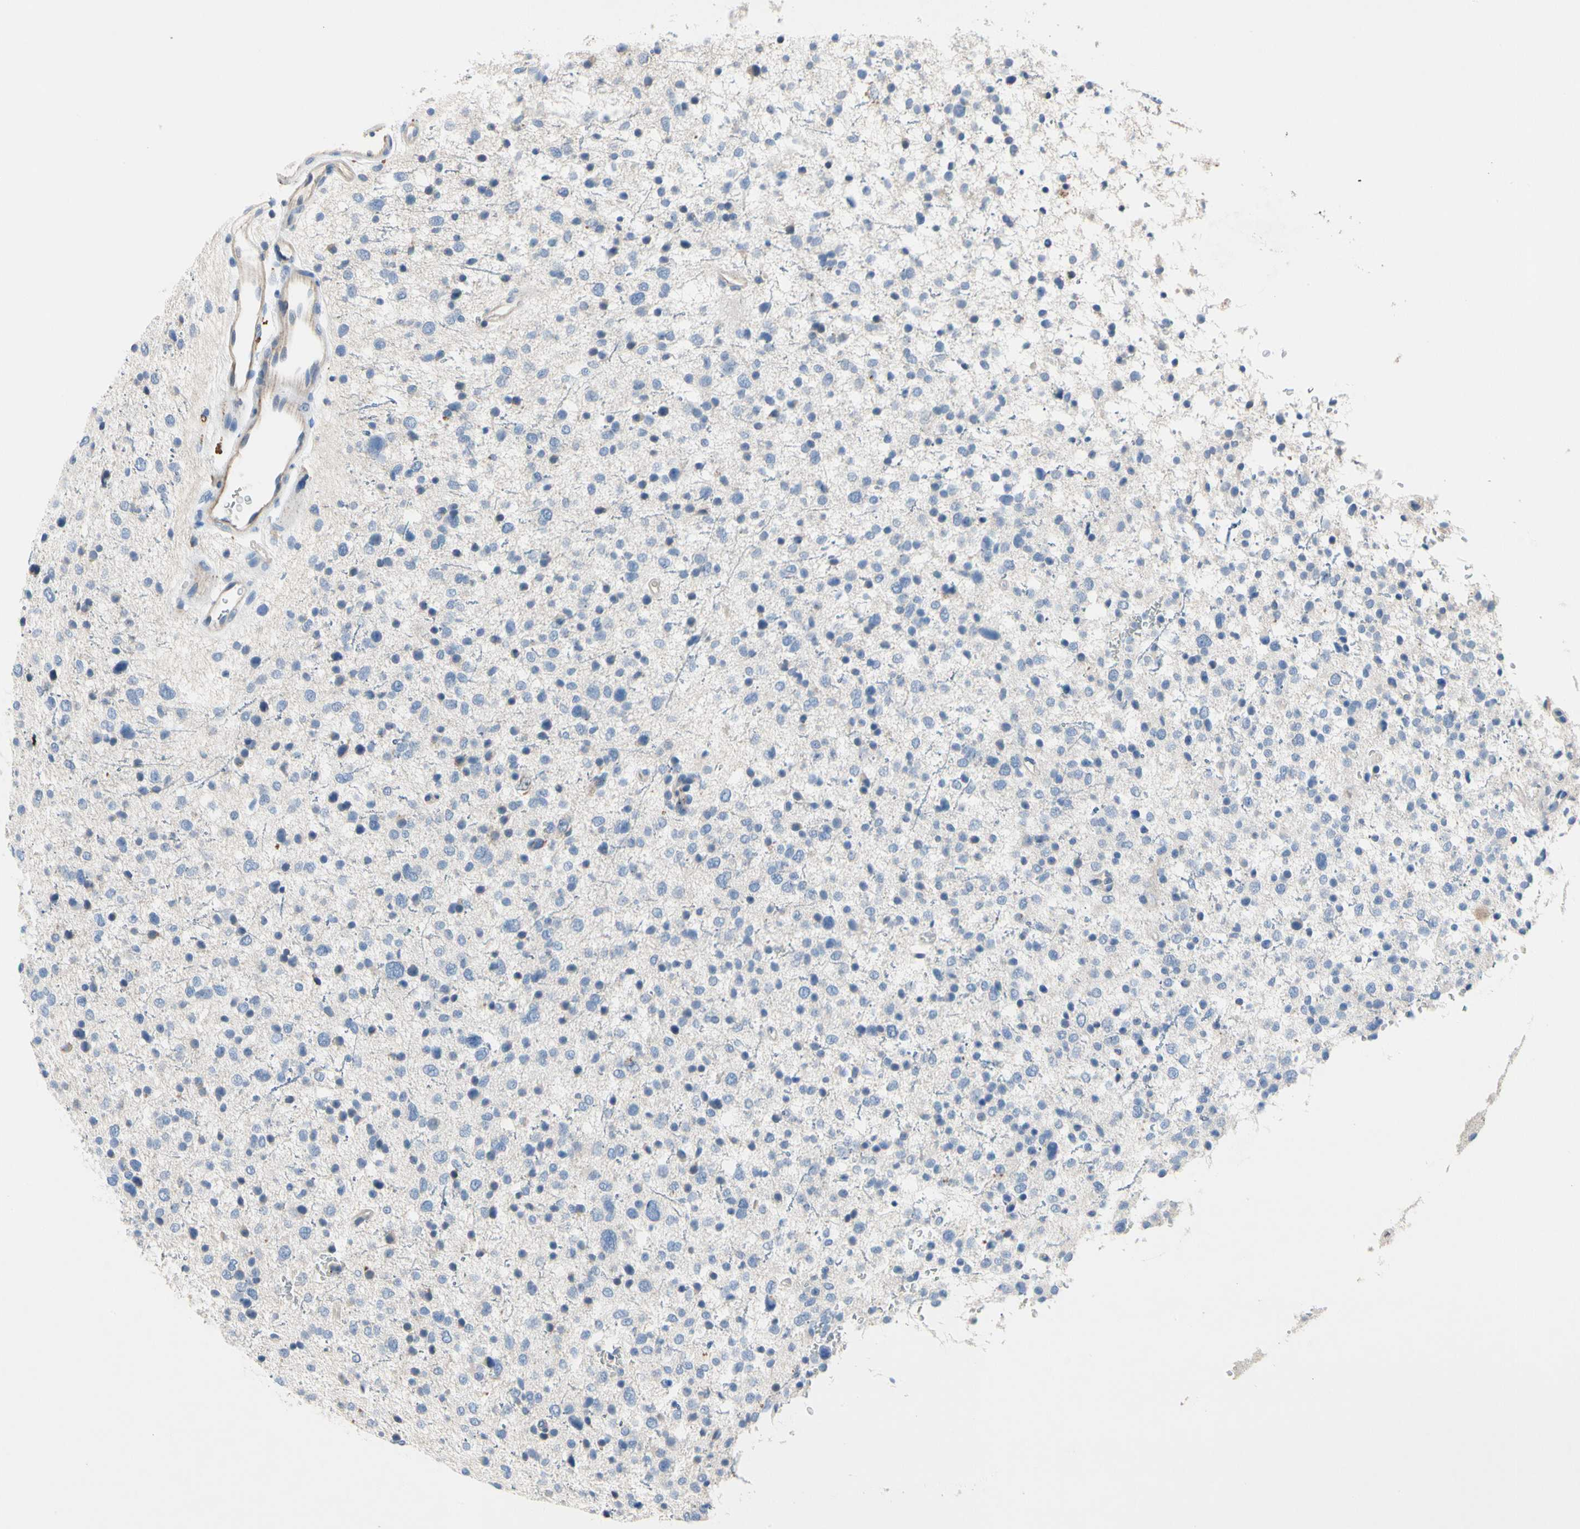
{"staining": {"intensity": "negative", "quantity": "none", "location": "none"}, "tissue": "glioma", "cell_type": "Tumor cells", "image_type": "cancer", "snomed": [{"axis": "morphology", "description": "Glioma, malignant, Low grade"}, {"axis": "topography", "description": "Brain"}], "caption": "Tumor cells are negative for protein expression in human glioma.", "gene": "RETSAT", "patient": {"sex": "female", "age": 37}}